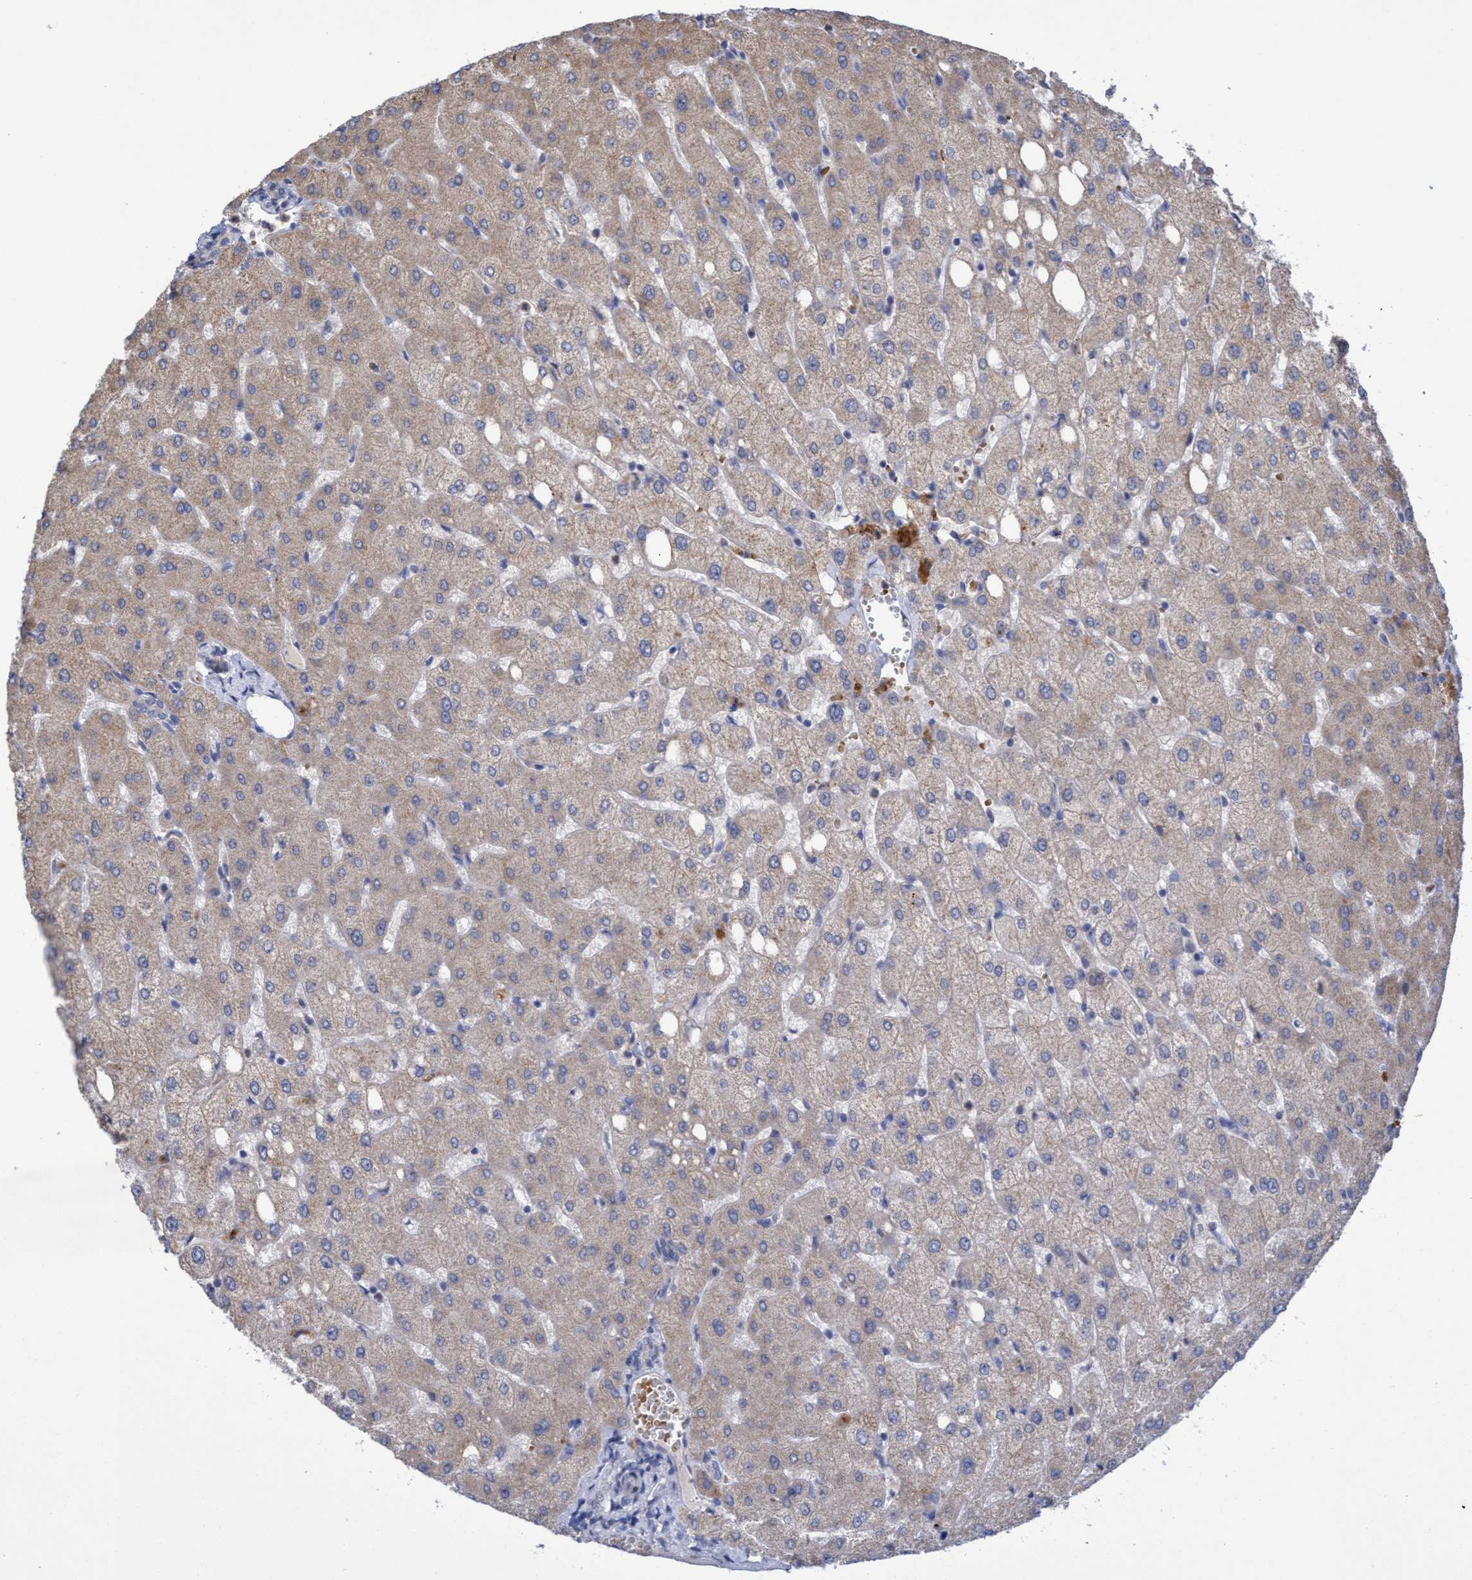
{"staining": {"intensity": "negative", "quantity": "none", "location": "none"}, "tissue": "liver", "cell_type": "Cholangiocytes", "image_type": "normal", "snomed": [{"axis": "morphology", "description": "Normal tissue, NOS"}, {"axis": "topography", "description": "Liver"}], "caption": "High magnification brightfield microscopy of normal liver stained with DAB (3,3'-diaminobenzidine) (brown) and counterstained with hematoxylin (blue): cholangiocytes show no significant expression.", "gene": "SEMA4D", "patient": {"sex": "female", "age": 54}}